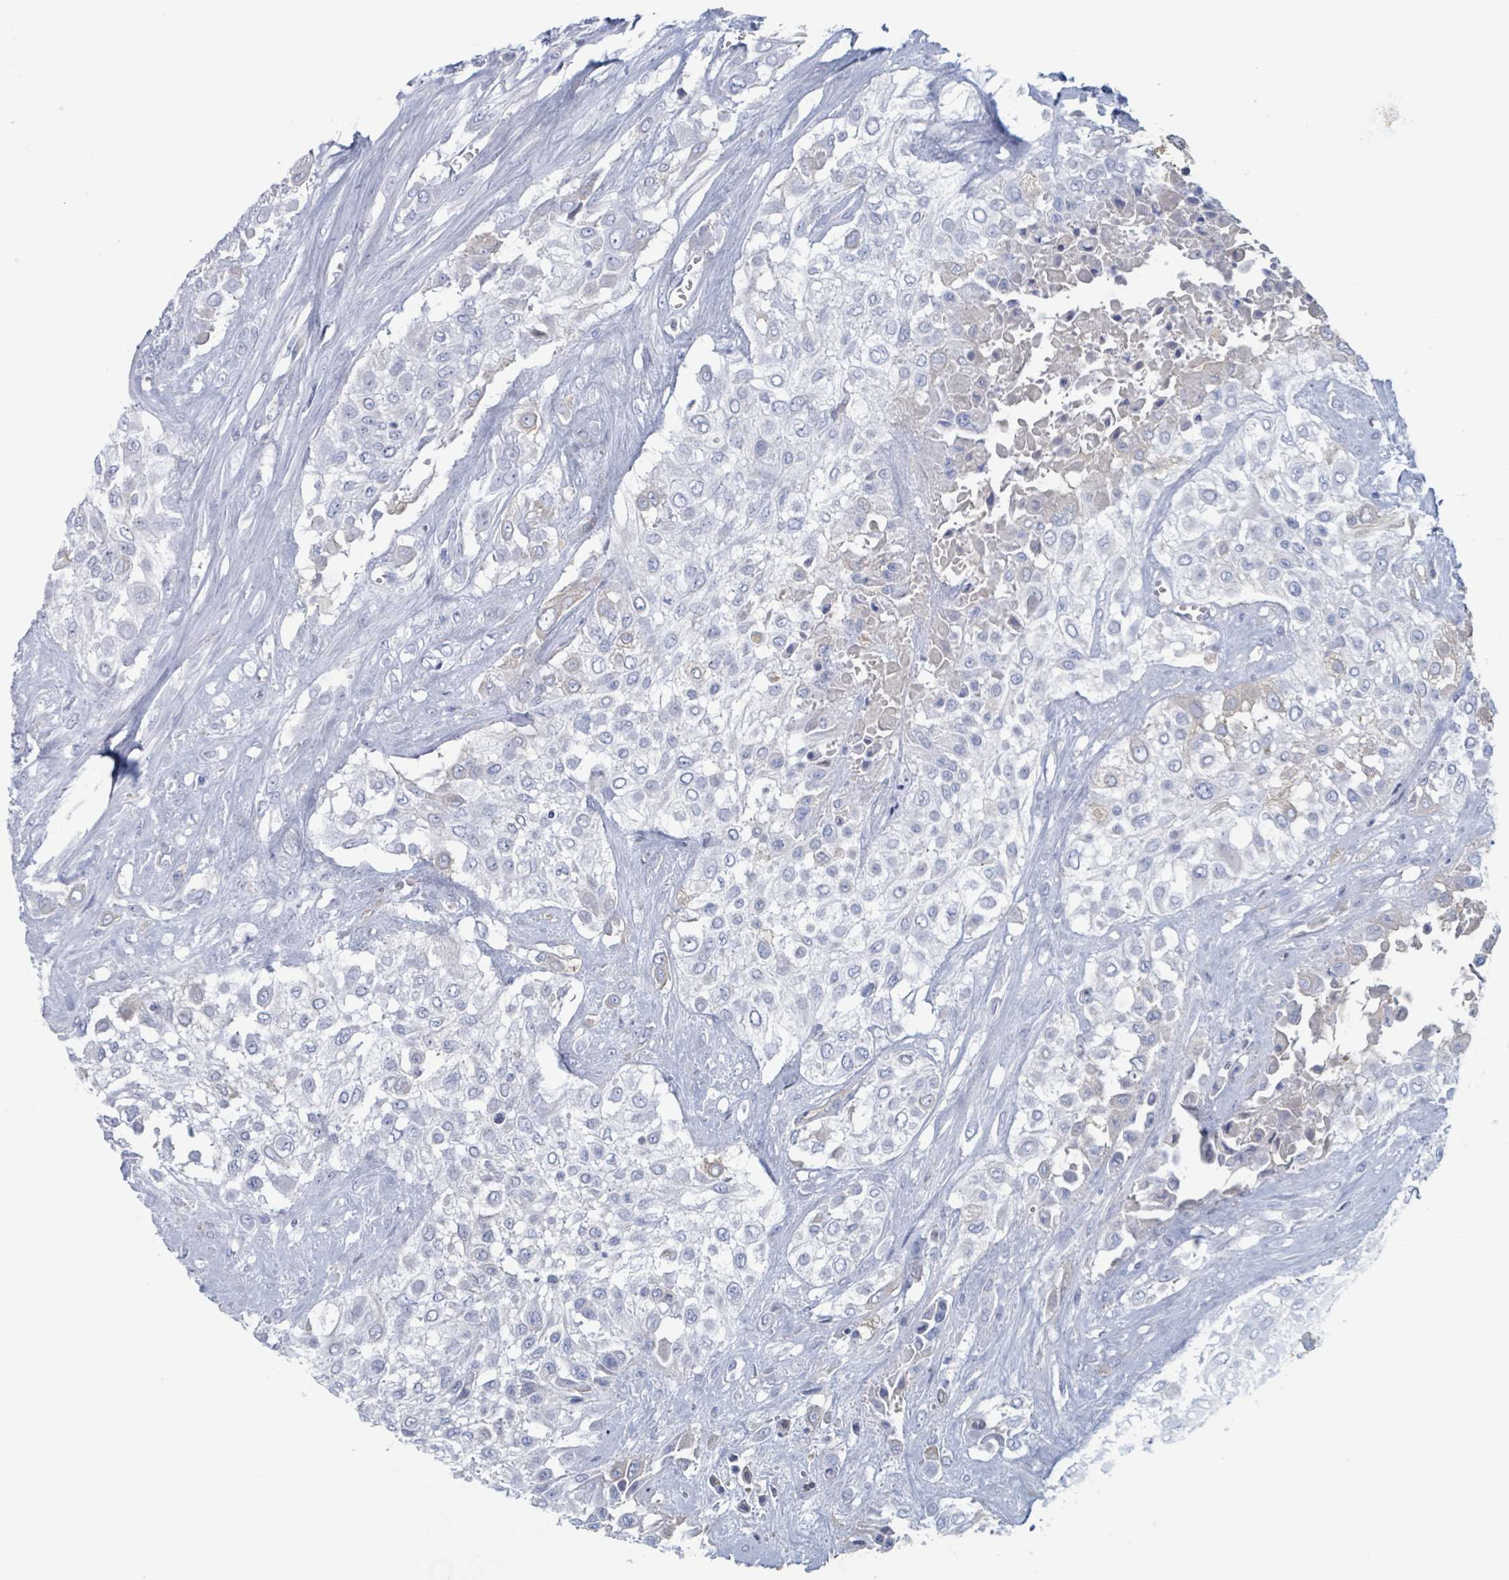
{"staining": {"intensity": "negative", "quantity": "none", "location": "none"}, "tissue": "urothelial cancer", "cell_type": "Tumor cells", "image_type": "cancer", "snomed": [{"axis": "morphology", "description": "Urothelial carcinoma, High grade"}, {"axis": "topography", "description": "Urinary bladder"}], "caption": "Tumor cells show no significant protein positivity in urothelial cancer.", "gene": "KLK4", "patient": {"sex": "male", "age": 57}}